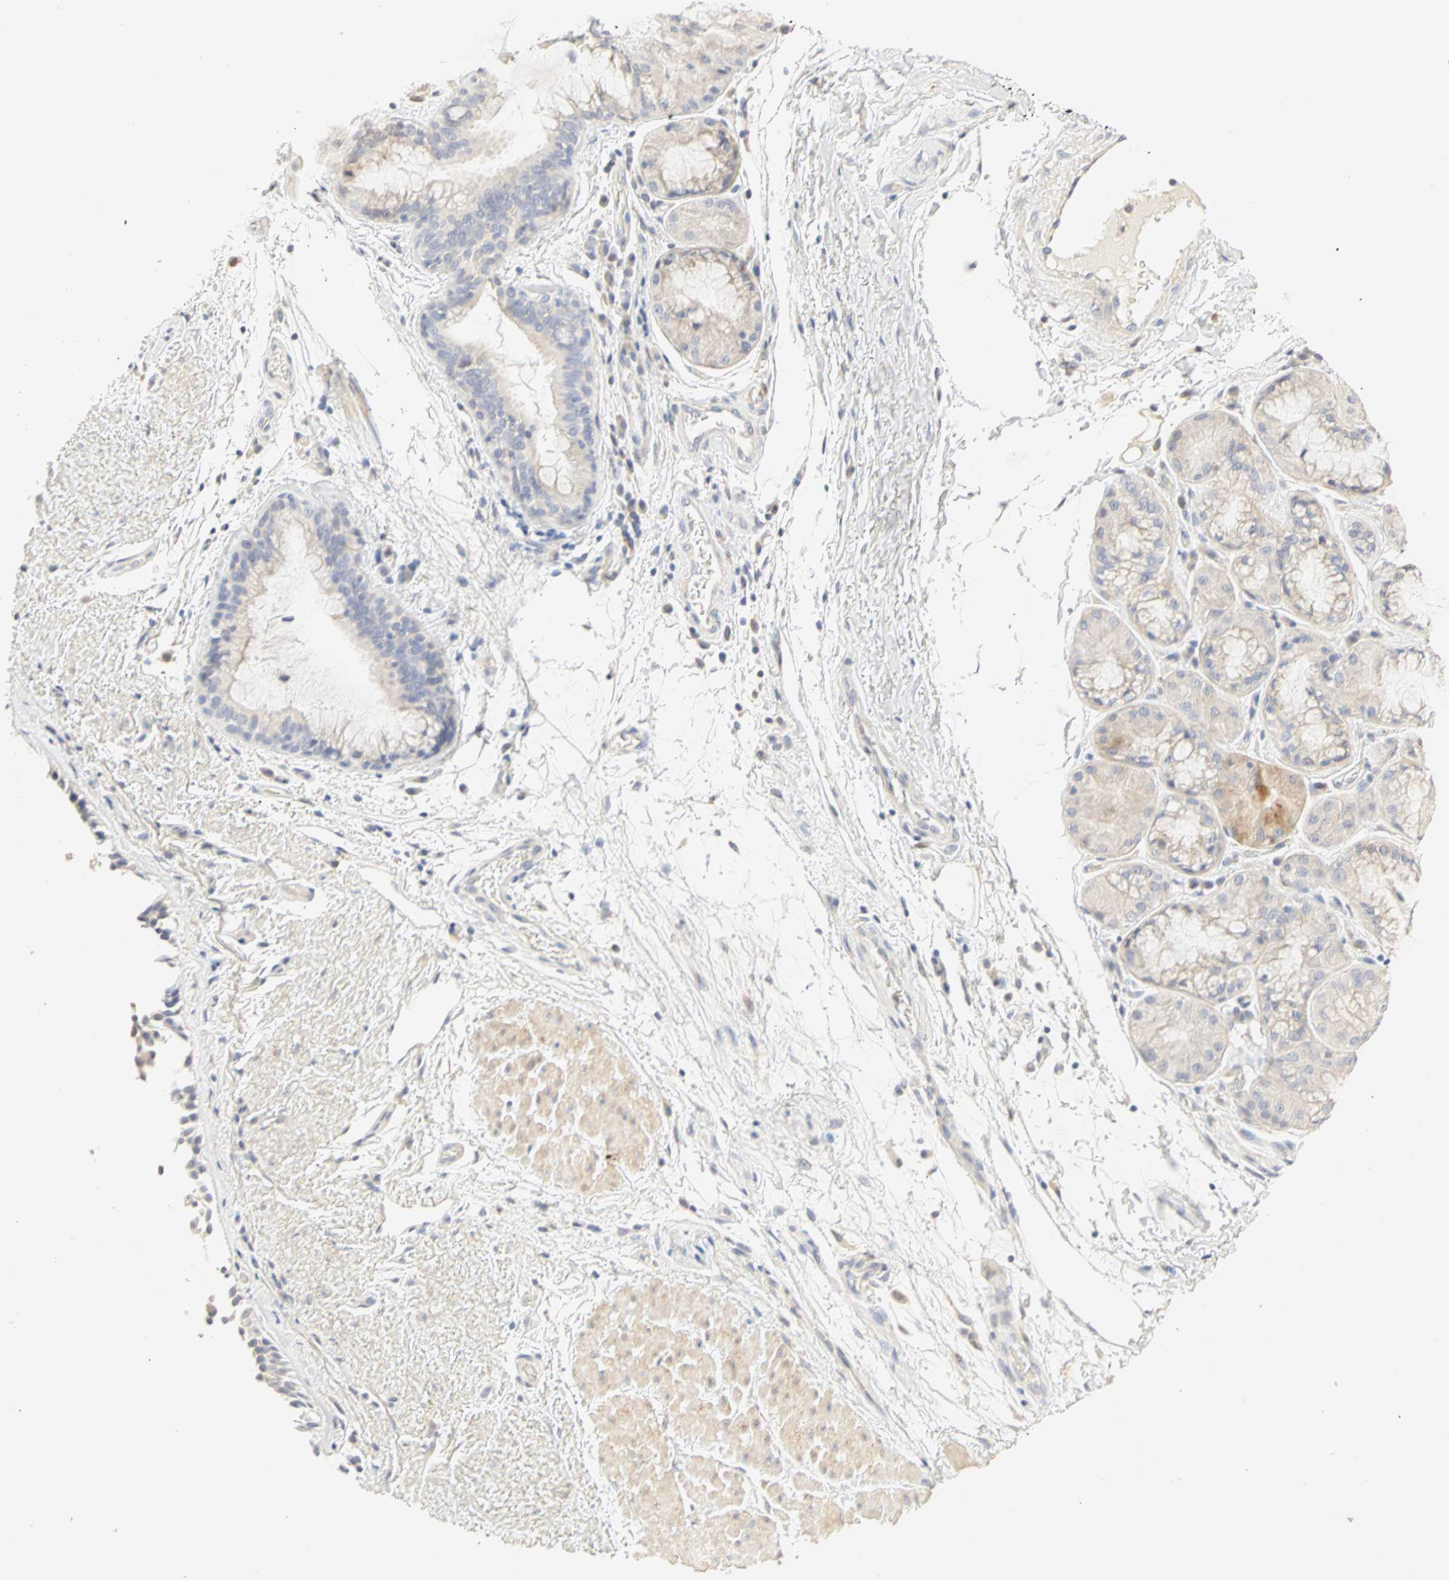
{"staining": {"intensity": "weak", "quantity": ">75%", "location": "cytoplasmic/membranous"}, "tissue": "bronchus", "cell_type": "Respiratory epithelial cells", "image_type": "normal", "snomed": [{"axis": "morphology", "description": "Normal tissue, NOS"}, {"axis": "topography", "description": "Bronchus"}], "caption": "Immunohistochemistry (IHC) photomicrograph of unremarkable bronchus: bronchus stained using IHC demonstrates low levels of weak protein expression localized specifically in the cytoplasmic/membranous of respiratory epithelial cells, appearing as a cytoplasmic/membranous brown color.", "gene": "GNRH2", "patient": {"sex": "female", "age": 54}}